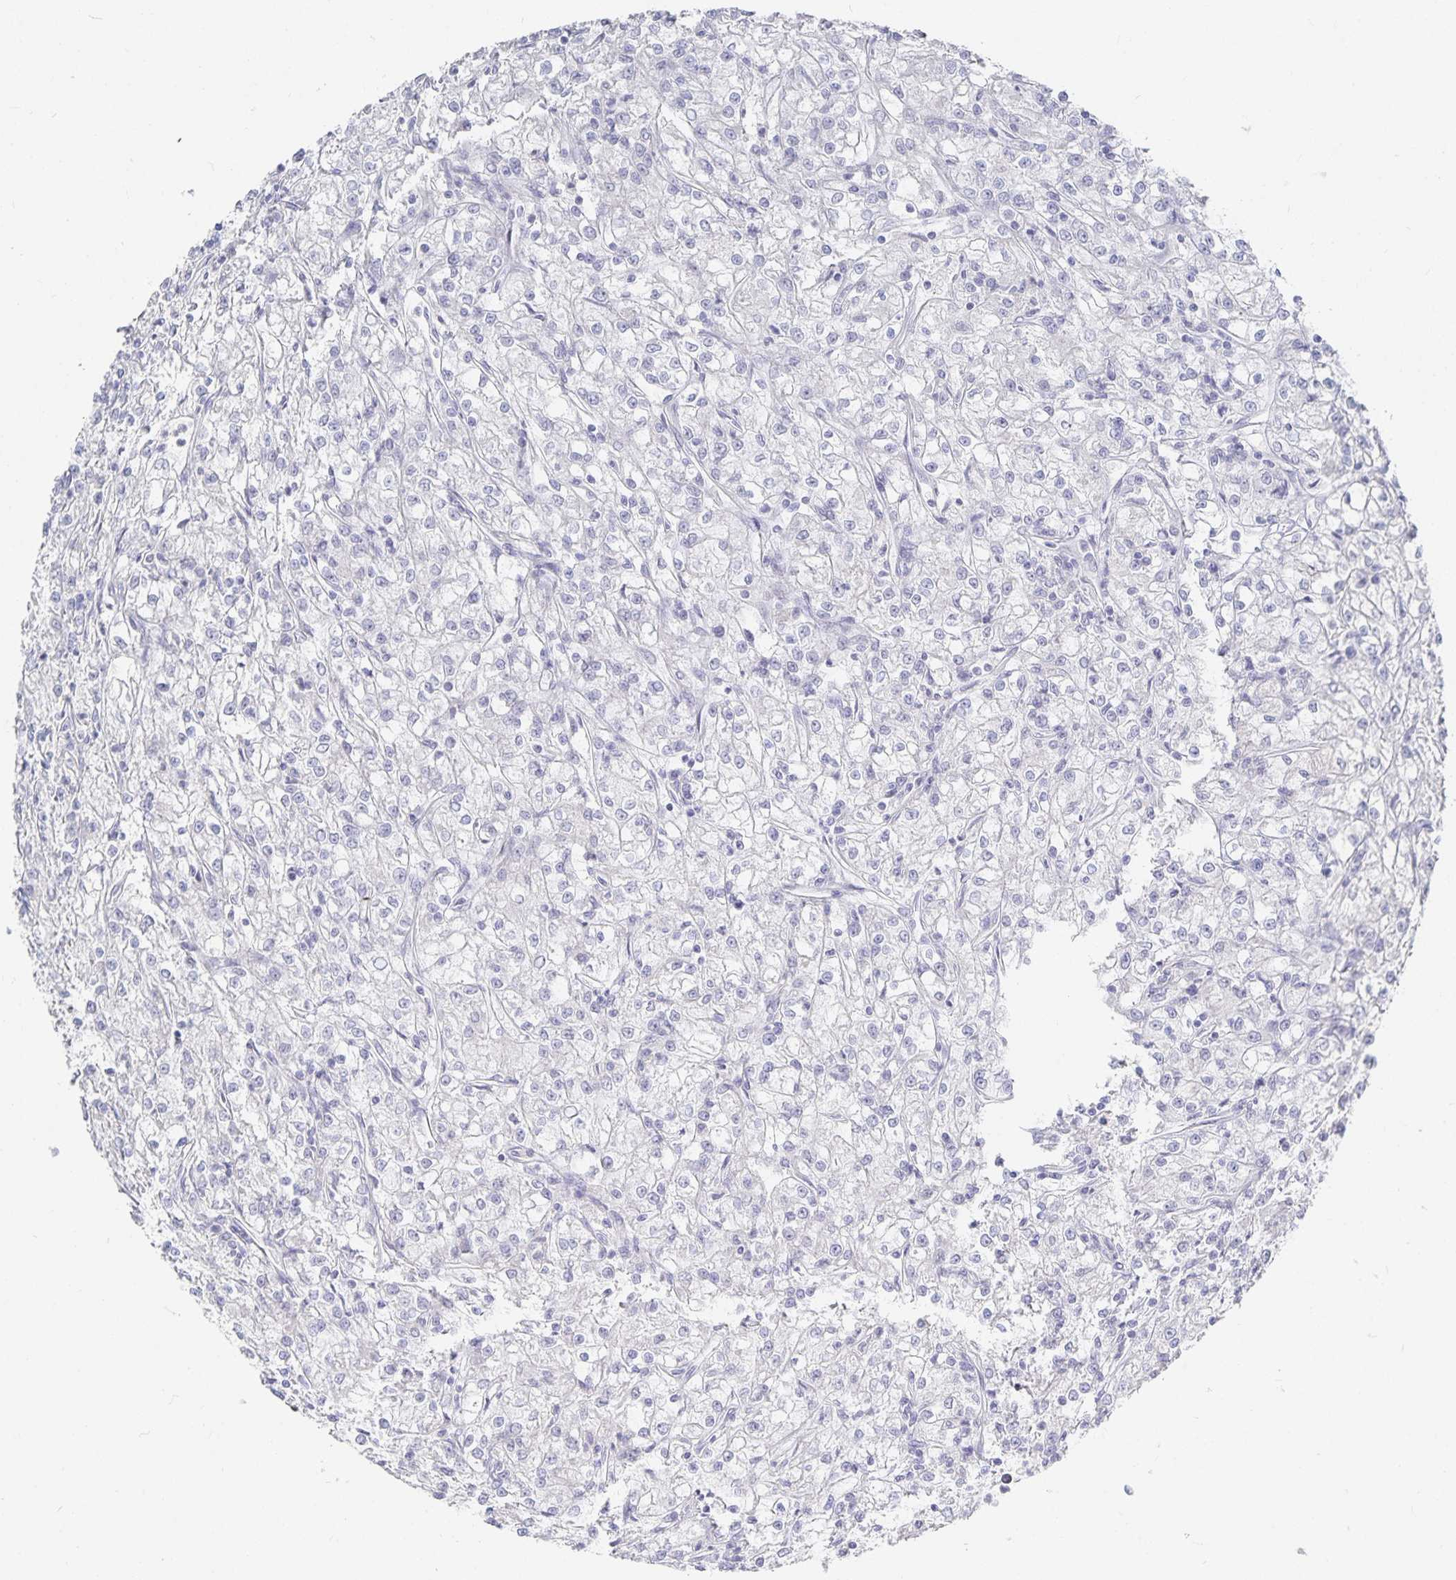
{"staining": {"intensity": "negative", "quantity": "none", "location": "none"}, "tissue": "renal cancer", "cell_type": "Tumor cells", "image_type": "cancer", "snomed": [{"axis": "morphology", "description": "Adenocarcinoma, NOS"}, {"axis": "topography", "description": "Kidney"}], "caption": "DAB immunohistochemical staining of renal adenocarcinoma reveals no significant positivity in tumor cells.", "gene": "DNAH9", "patient": {"sex": "female", "age": 59}}